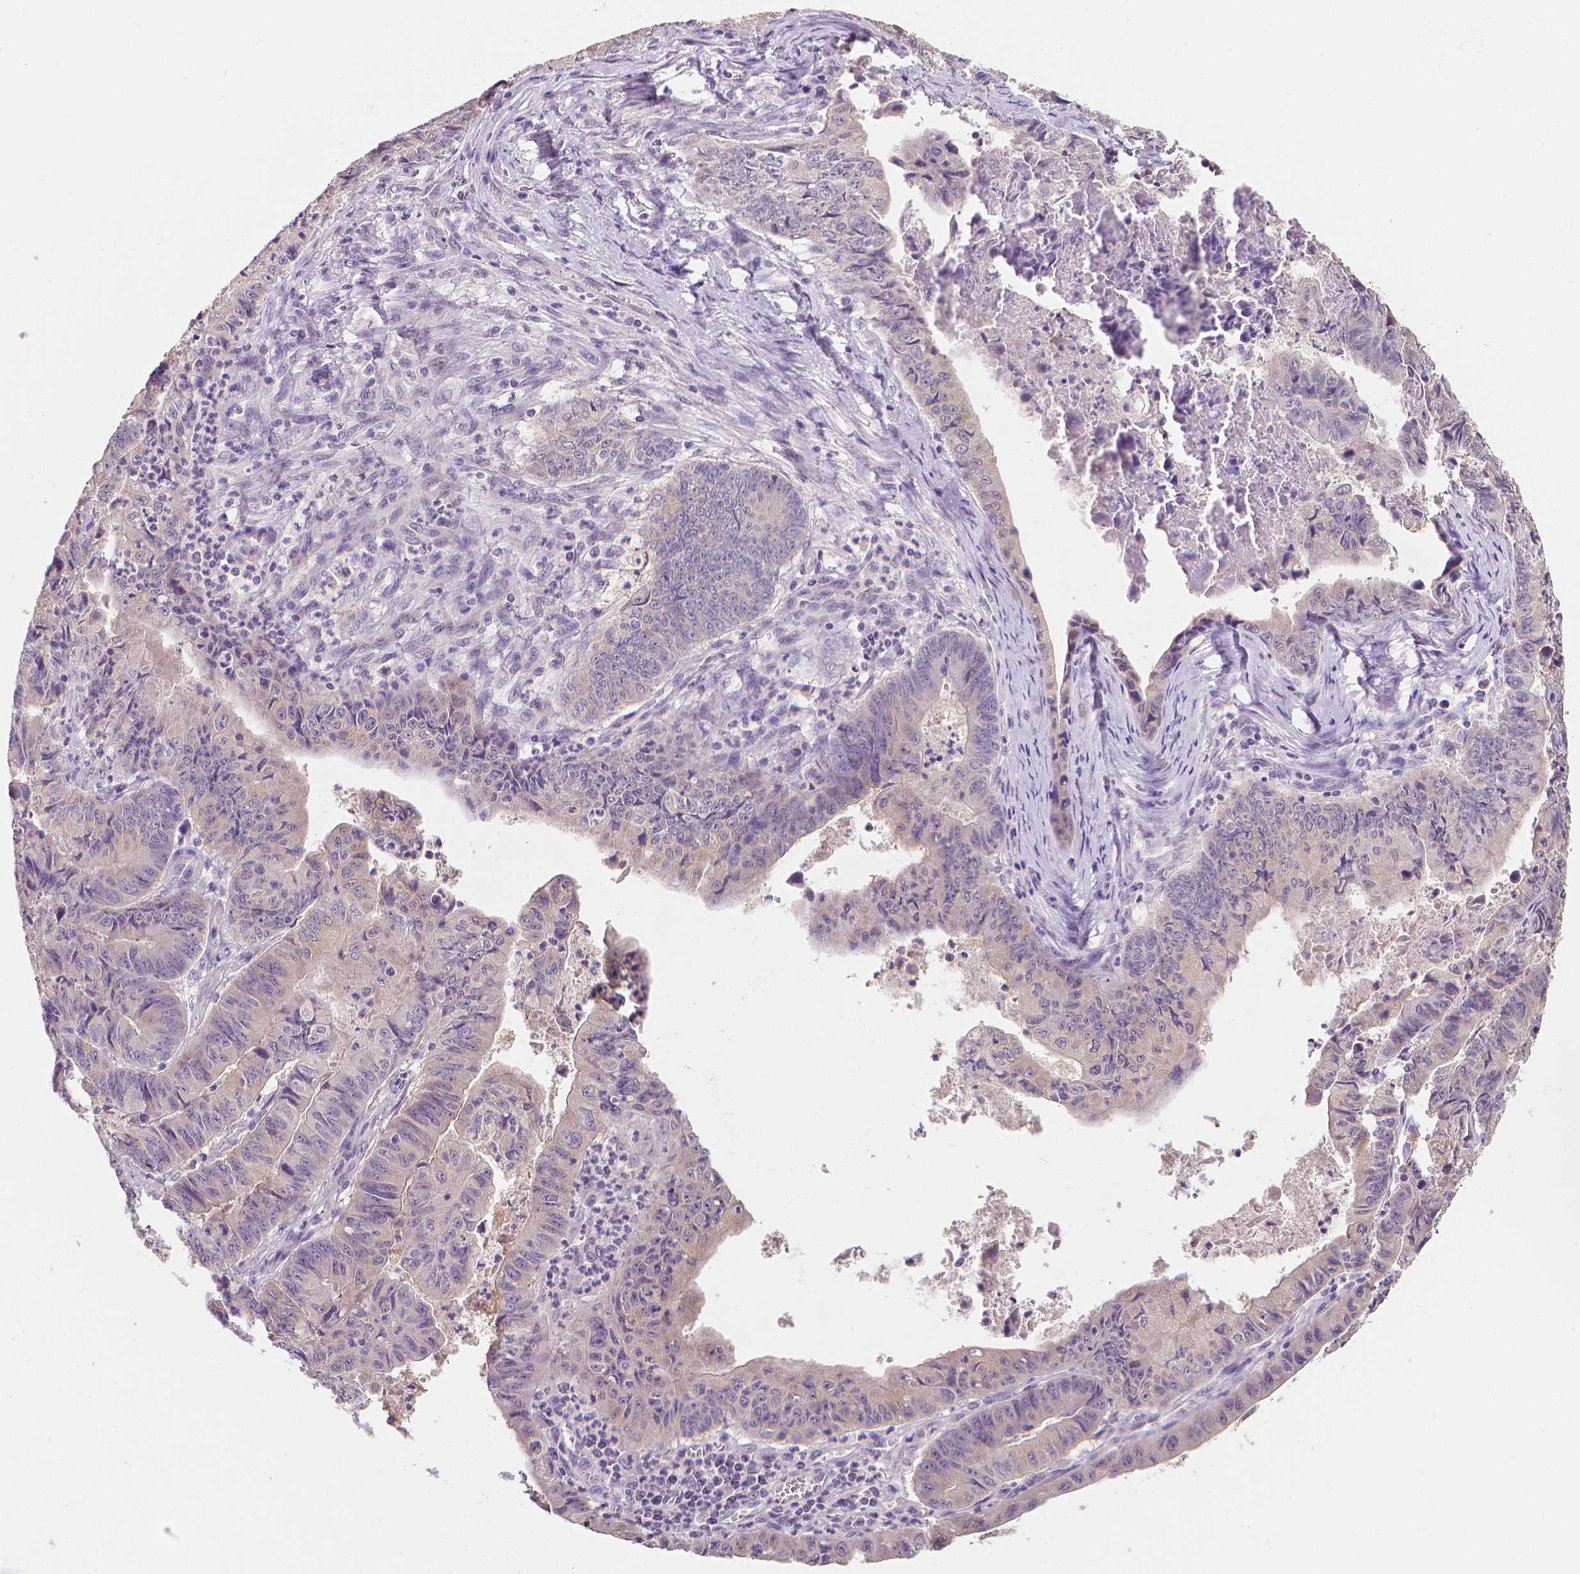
{"staining": {"intensity": "negative", "quantity": "none", "location": "none"}, "tissue": "stomach cancer", "cell_type": "Tumor cells", "image_type": "cancer", "snomed": [{"axis": "morphology", "description": "Adenocarcinoma, NOS"}, {"axis": "topography", "description": "Stomach, lower"}], "caption": "Tumor cells show no significant staining in stomach adenocarcinoma.", "gene": "FASN", "patient": {"sex": "male", "age": 77}}